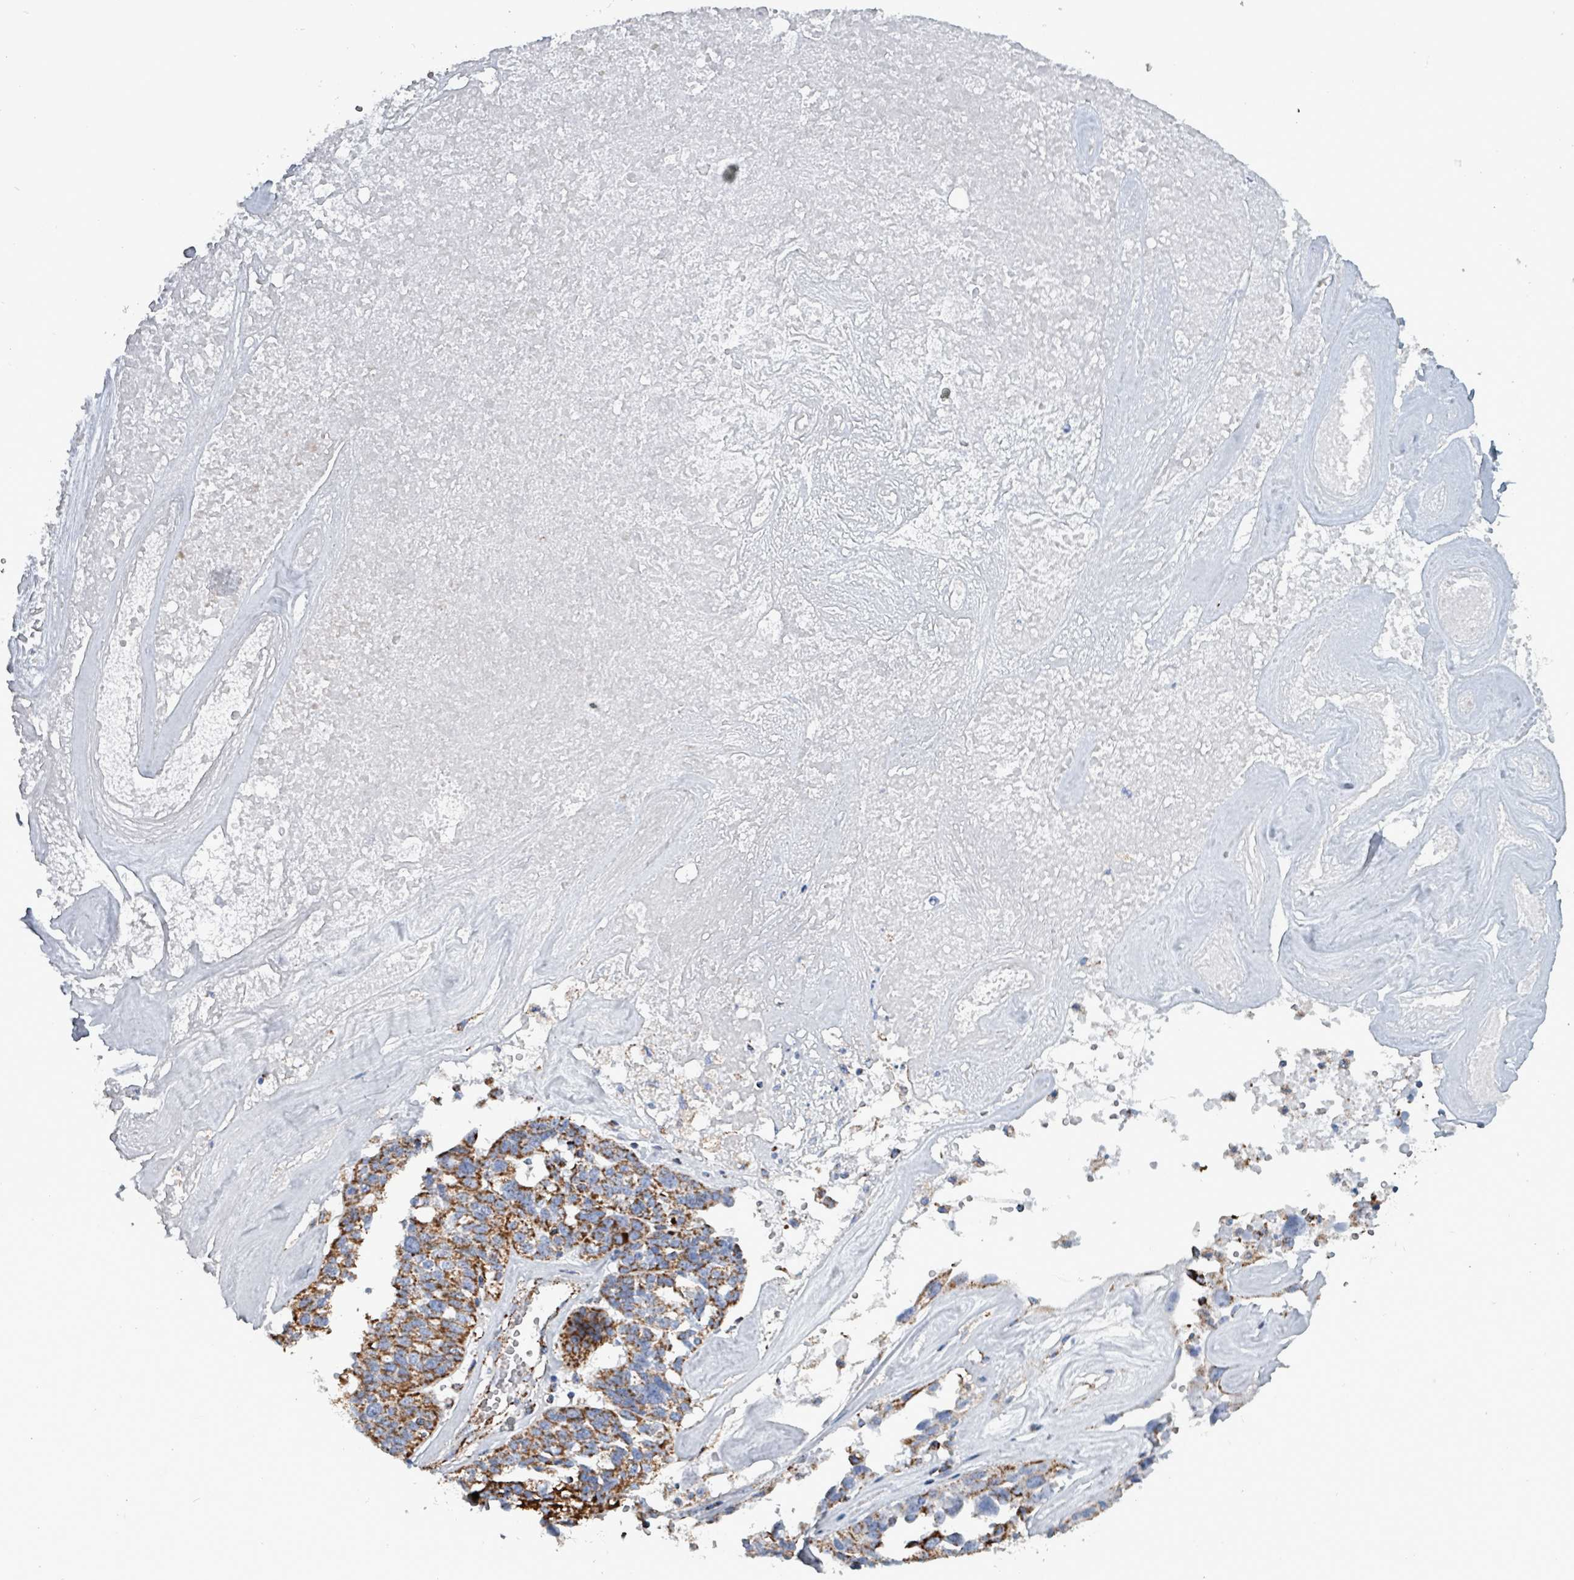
{"staining": {"intensity": "strong", "quantity": ">75%", "location": "cytoplasmic/membranous"}, "tissue": "ovarian cancer", "cell_type": "Tumor cells", "image_type": "cancer", "snomed": [{"axis": "morphology", "description": "Cystadenocarcinoma, serous, NOS"}, {"axis": "topography", "description": "Ovary"}], "caption": "Immunohistochemical staining of human serous cystadenocarcinoma (ovarian) demonstrates strong cytoplasmic/membranous protein staining in approximately >75% of tumor cells.", "gene": "IDH3B", "patient": {"sex": "female", "age": 59}}